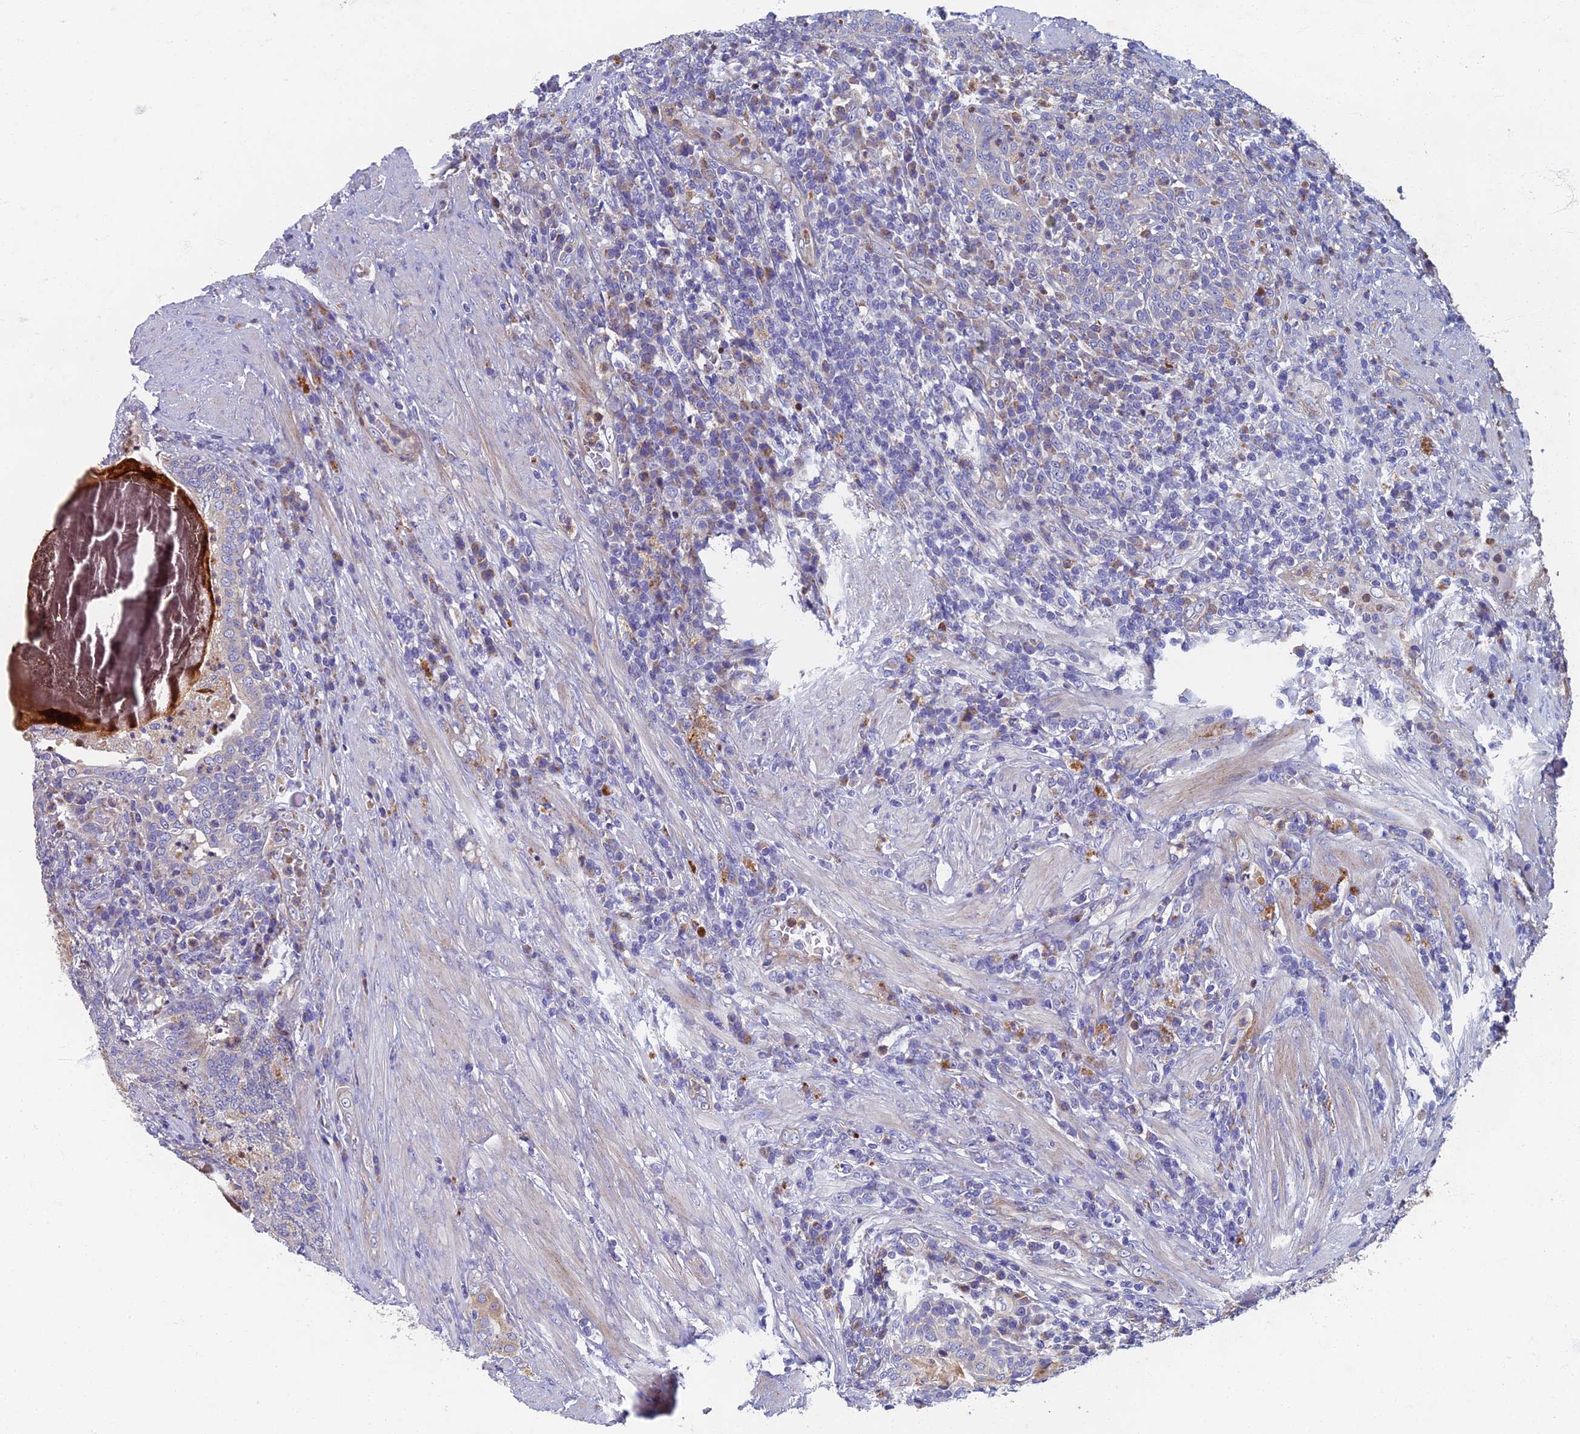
{"staining": {"intensity": "negative", "quantity": "none", "location": "none"}, "tissue": "prostate cancer", "cell_type": "Tumor cells", "image_type": "cancer", "snomed": [{"axis": "morphology", "description": "Adenocarcinoma, Low grade"}, {"axis": "topography", "description": "Prostate"}], "caption": "Tumor cells are negative for protein expression in human prostate cancer.", "gene": "RNASEK", "patient": {"sex": "male", "age": 68}}